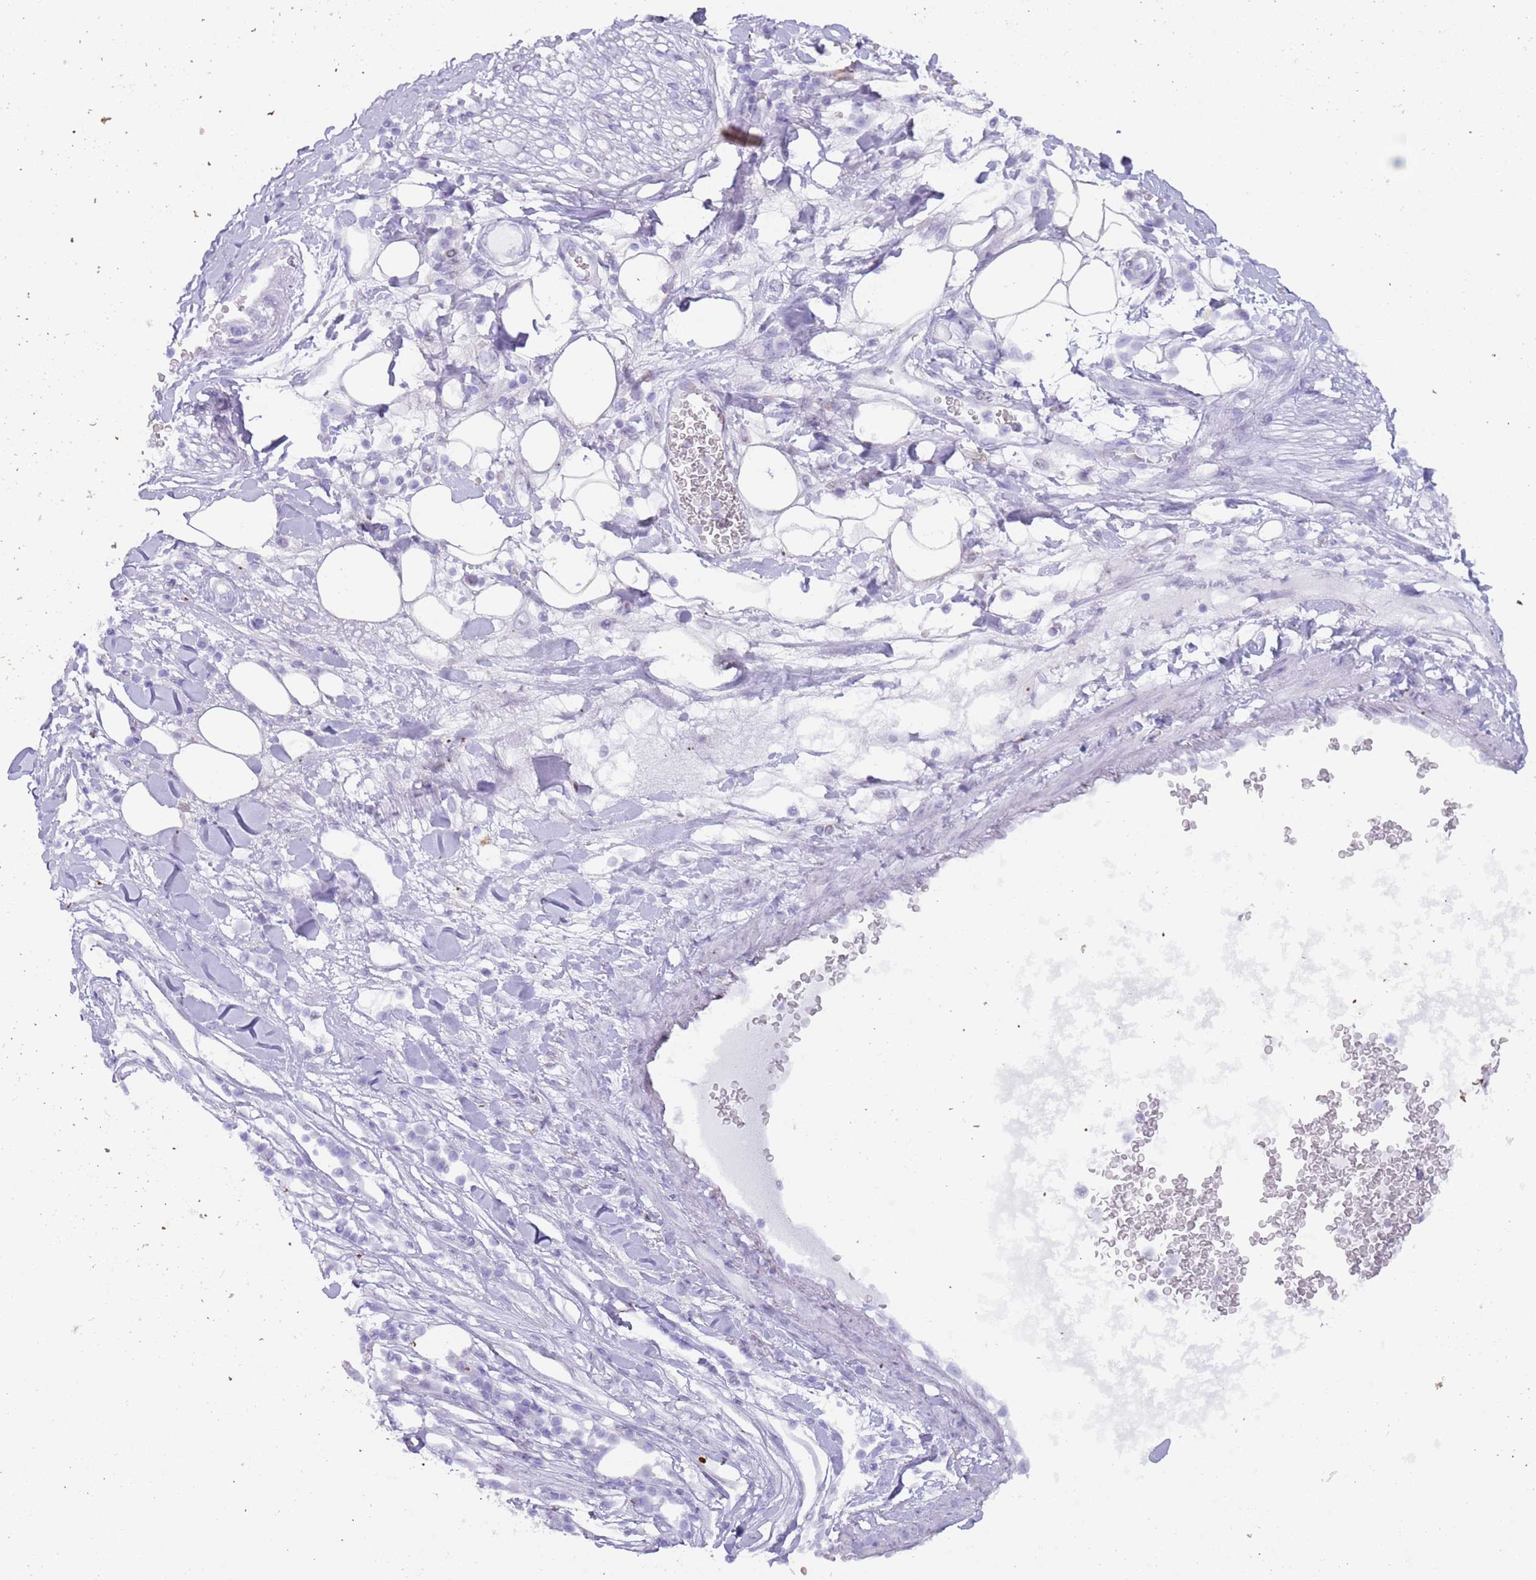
{"staining": {"intensity": "negative", "quantity": "none", "location": "none"}, "tissue": "pancreatic cancer", "cell_type": "Tumor cells", "image_type": "cancer", "snomed": [{"axis": "morphology", "description": "Adenocarcinoma, NOS"}, {"axis": "topography", "description": "Pancreas"}], "caption": "There is no significant expression in tumor cells of pancreatic cancer. Brightfield microscopy of immunohistochemistry (IHC) stained with DAB (brown) and hematoxylin (blue), captured at high magnification.", "gene": "HDAC8", "patient": {"sex": "female", "age": 61}}